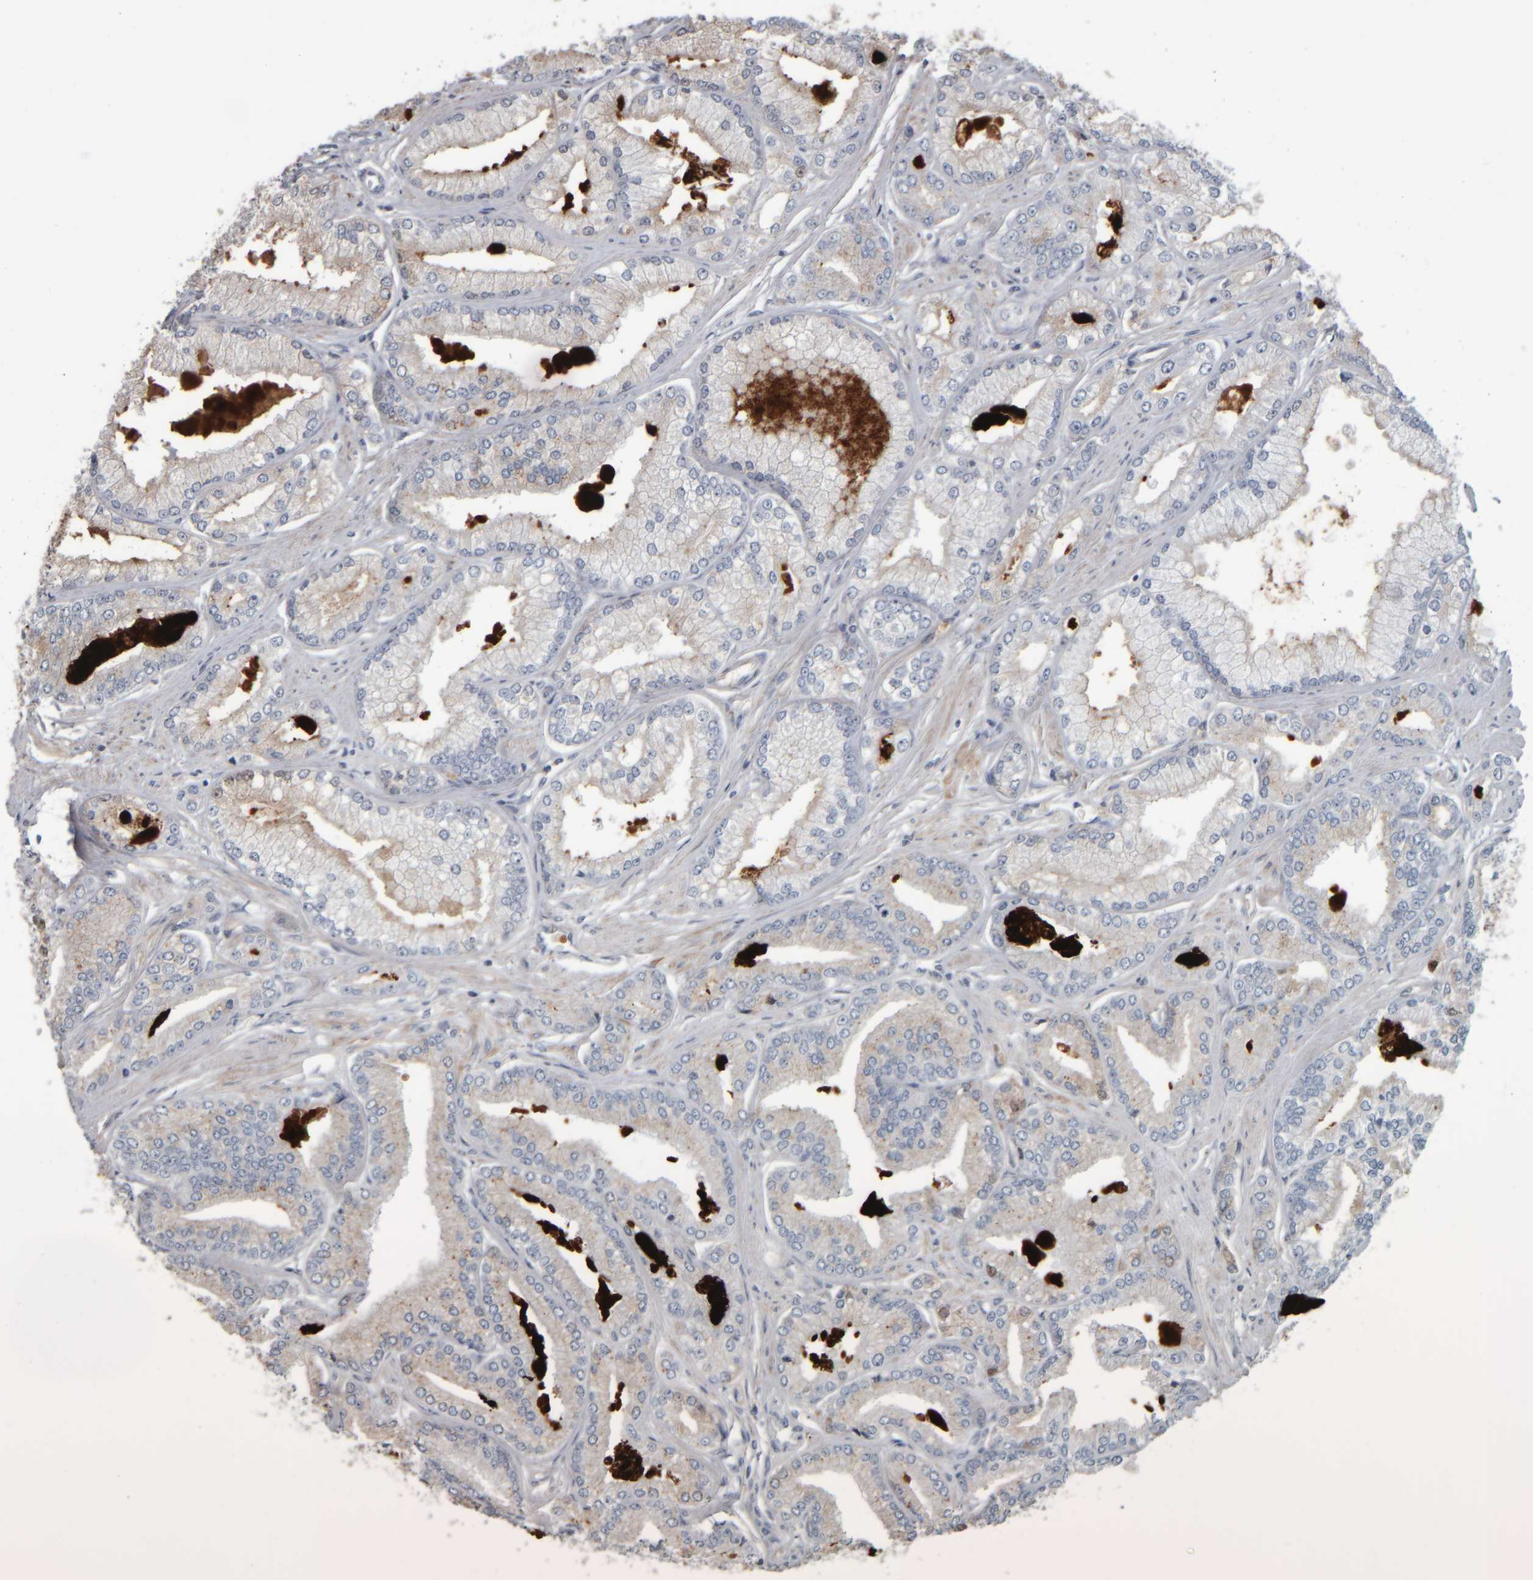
{"staining": {"intensity": "negative", "quantity": "none", "location": "none"}, "tissue": "prostate cancer", "cell_type": "Tumor cells", "image_type": "cancer", "snomed": [{"axis": "morphology", "description": "Adenocarcinoma, Low grade"}, {"axis": "topography", "description": "Prostate"}], "caption": "A micrograph of adenocarcinoma (low-grade) (prostate) stained for a protein exhibits no brown staining in tumor cells. (DAB (3,3'-diaminobenzidine) IHC with hematoxylin counter stain).", "gene": "CAVIN4", "patient": {"sex": "male", "age": 52}}